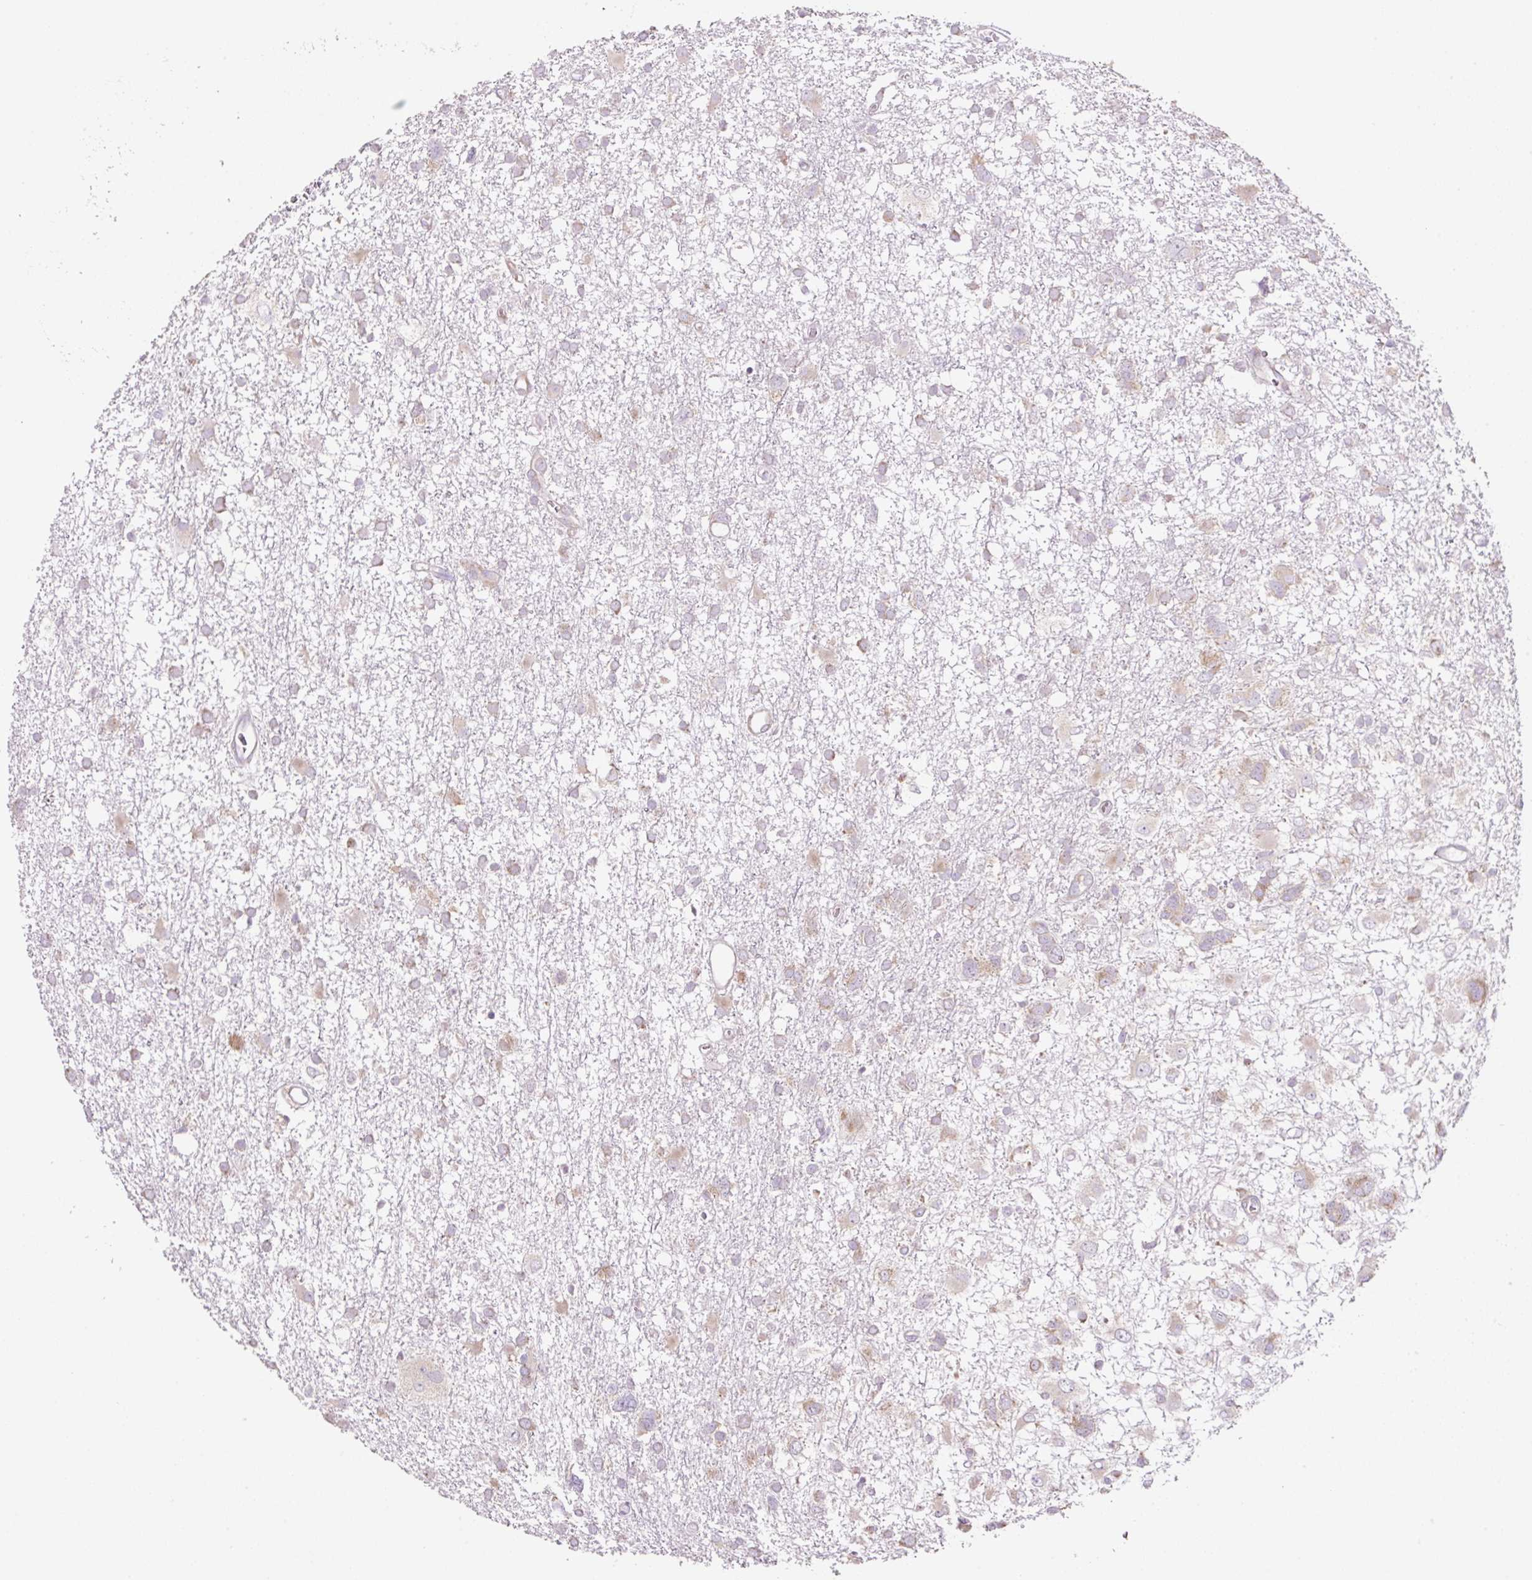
{"staining": {"intensity": "moderate", "quantity": "<25%", "location": "cytoplasmic/membranous"}, "tissue": "glioma", "cell_type": "Tumor cells", "image_type": "cancer", "snomed": [{"axis": "morphology", "description": "Glioma, malignant, High grade"}, {"axis": "topography", "description": "Brain"}], "caption": "Malignant glioma (high-grade) was stained to show a protein in brown. There is low levels of moderate cytoplasmic/membranous positivity in approximately <25% of tumor cells.", "gene": "RPS23", "patient": {"sex": "male", "age": 61}}